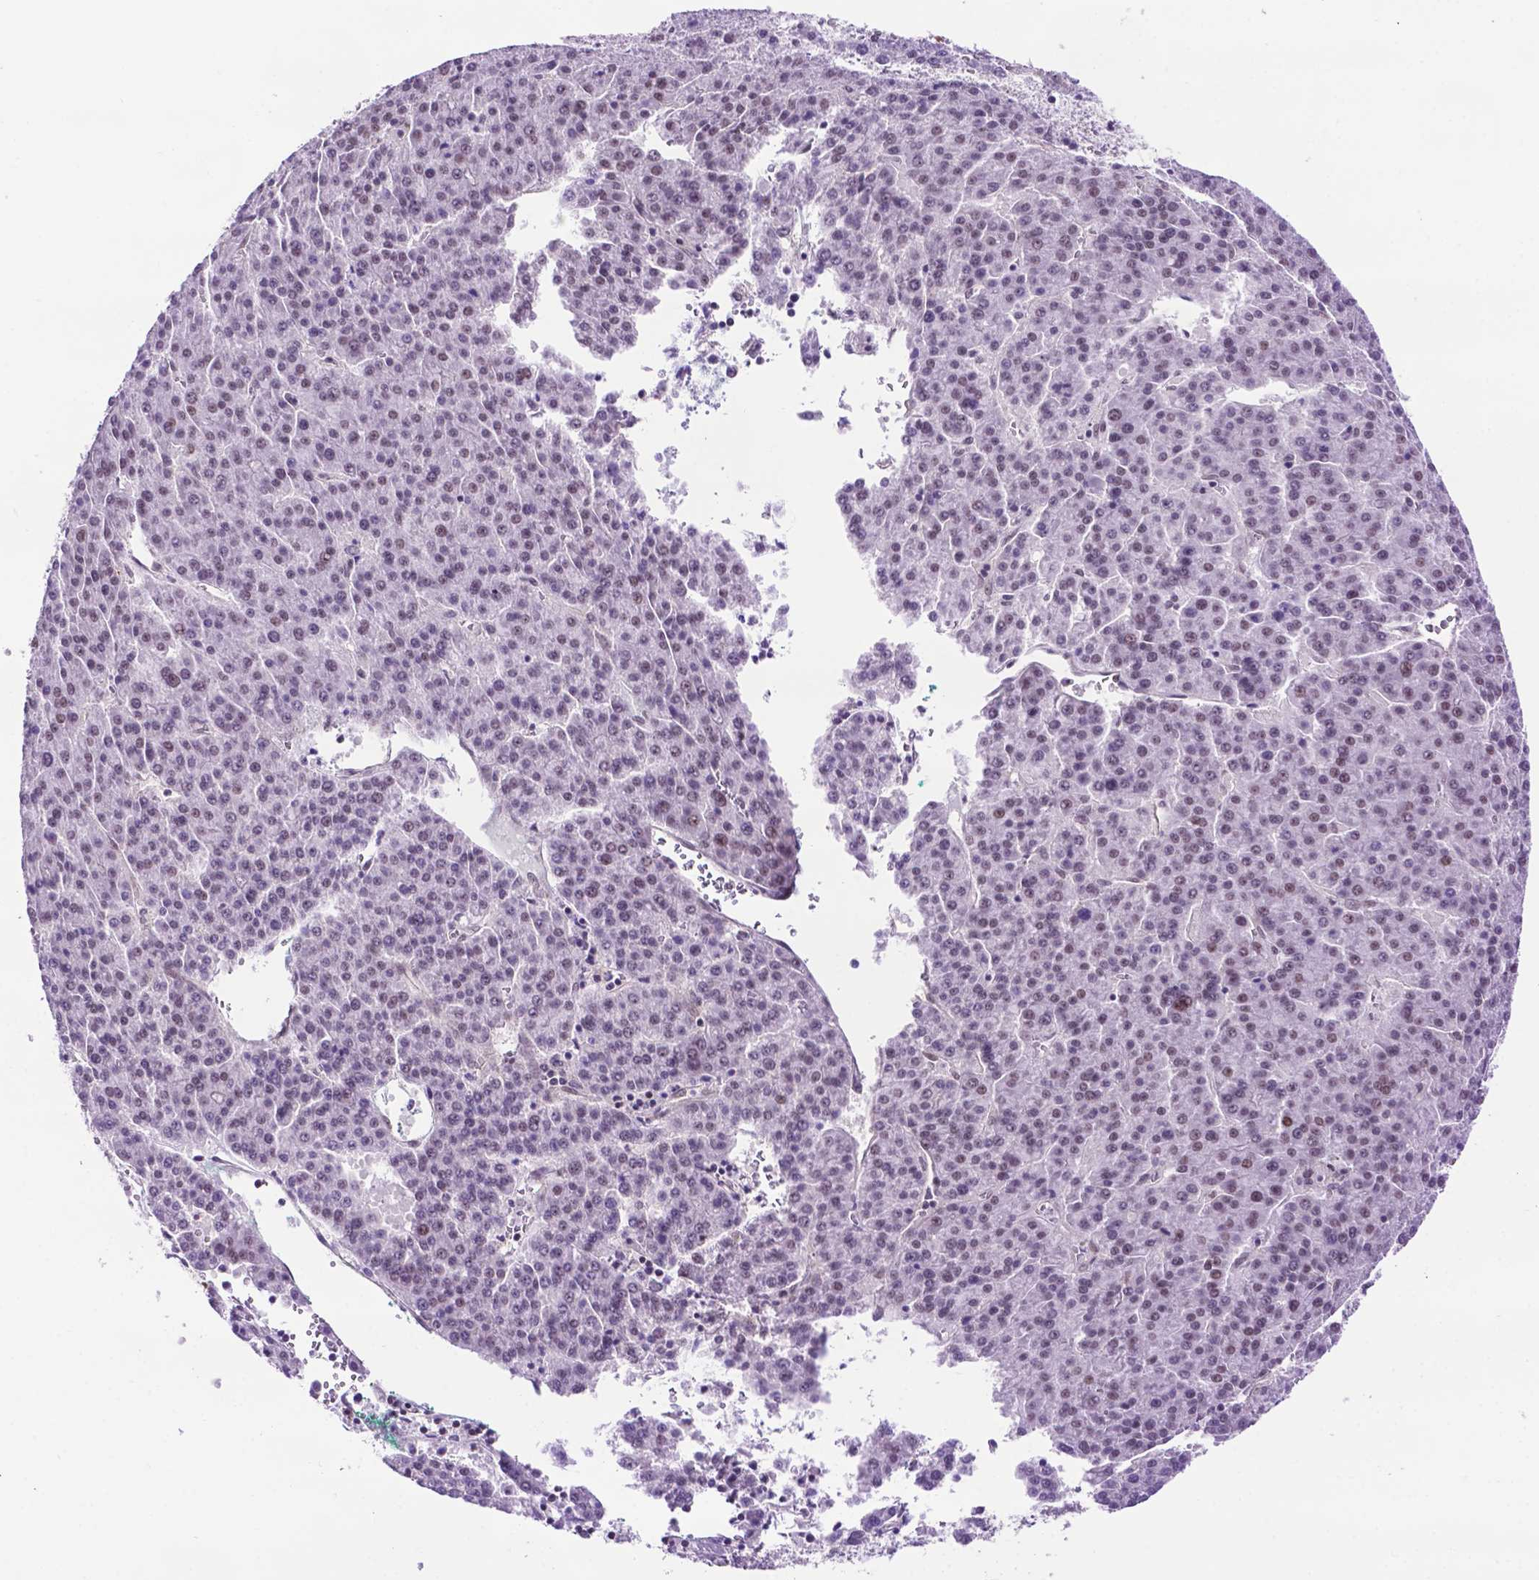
{"staining": {"intensity": "negative", "quantity": "none", "location": "none"}, "tissue": "liver cancer", "cell_type": "Tumor cells", "image_type": "cancer", "snomed": [{"axis": "morphology", "description": "Carcinoma, Hepatocellular, NOS"}, {"axis": "topography", "description": "Liver"}], "caption": "DAB (3,3'-diaminobenzidine) immunohistochemical staining of liver hepatocellular carcinoma shows no significant positivity in tumor cells. (DAB immunohistochemistry visualized using brightfield microscopy, high magnification).", "gene": "TACSTD2", "patient": {"sex": "female", "age": 58}}